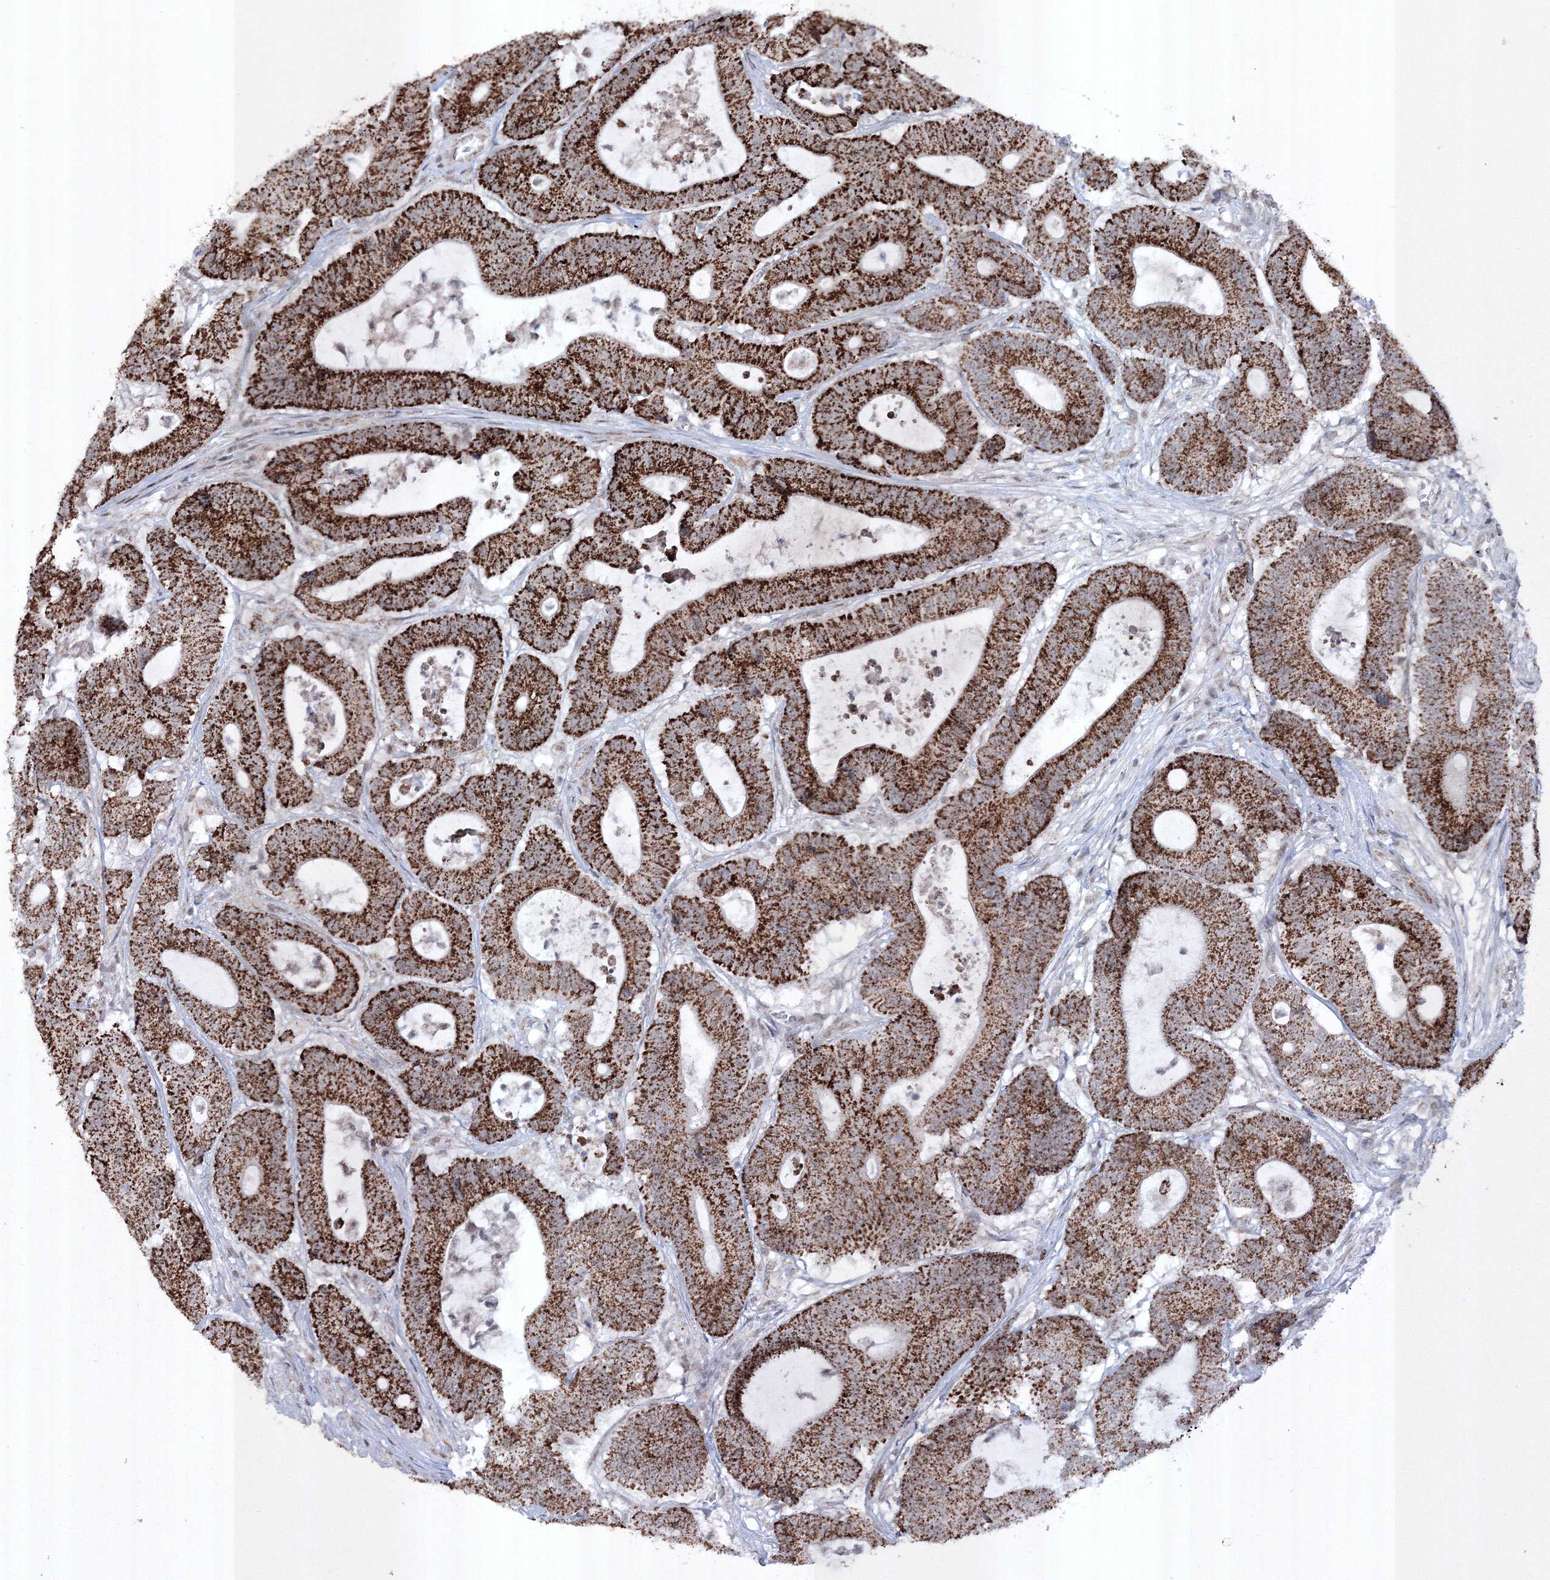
{"staining": {"intensity": "strong", "quantity": ">75%", "location": "cytoplasmic/membranous"}, "tissue": "colorectal cancer", "cell_type": "Tumor cells", "image_type": "cancer", "snomed": [{"axis": "morphology", "description": "Adenocarcinoma, NOS"}, {"axis": "topography", "description": "Colon"}], "caption": "Immunohistochemical staining of adenocarcinoma (colorectal) reveals strong cytoplasmic/membranous protein staining in about >75% of tumor cells.", "gene": "GRSF1", "patient": {"sex": "female", "age": 84}}